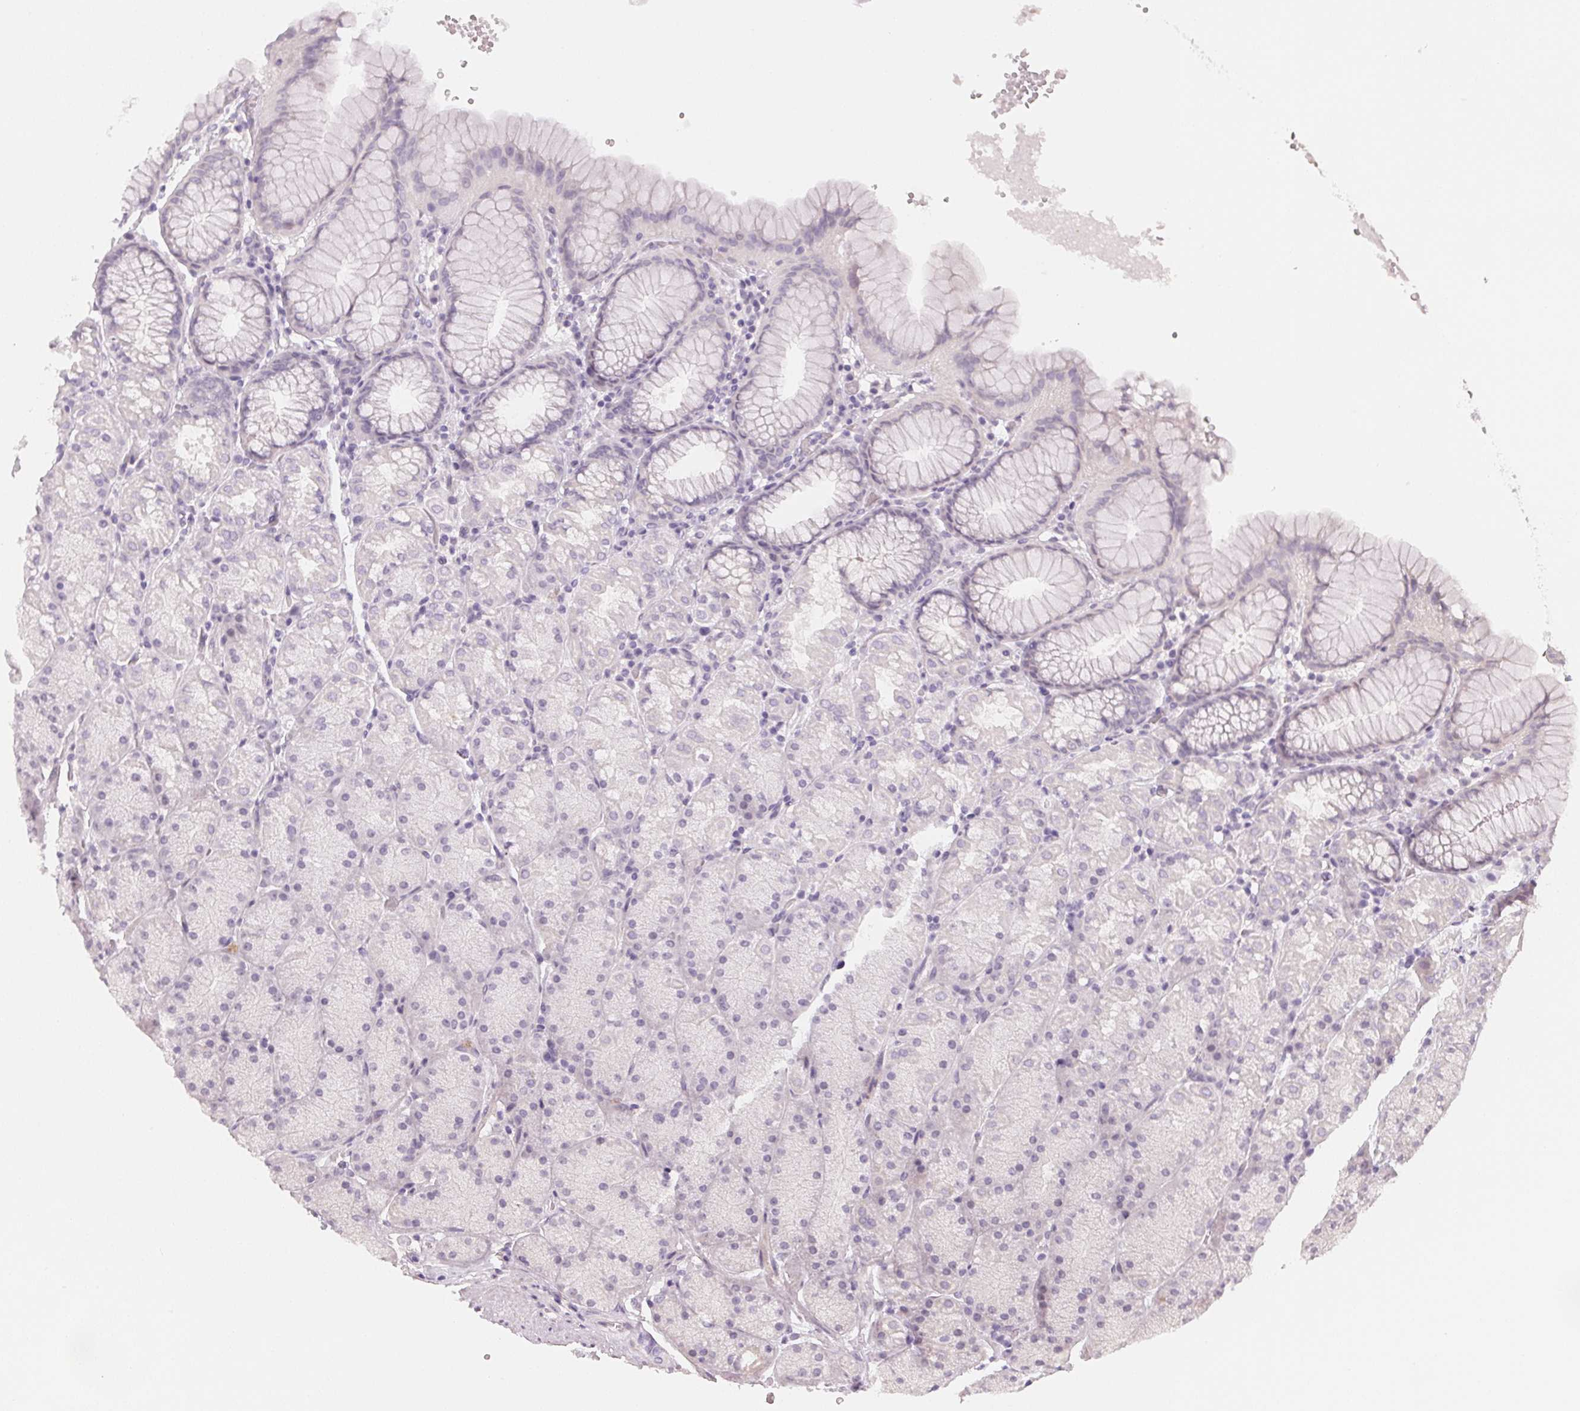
{"staining": {"intensity": "negative", "quantity": "none", "location": "none"}, "tissue": "stomach", "cell_type": "Glandular cells", "image_type": "normal", "snomed": [{"axis": "morphology", "description": "Normal tissue, NOS"}, {"axis": "topography", "description": "Stomach, upper"}, {"axis": "topography", "description": "Stomach"}], "caption": "Stomach was stained to show a protein in brown. There is no significant expression in glandular cells. (Brightfield microscopy of DAB (3,3'-diaminobenzidine) immunohistochemistry at high magnification).", "gene": "CCDC96", "patient": {"sex": "male", "age": 76}}